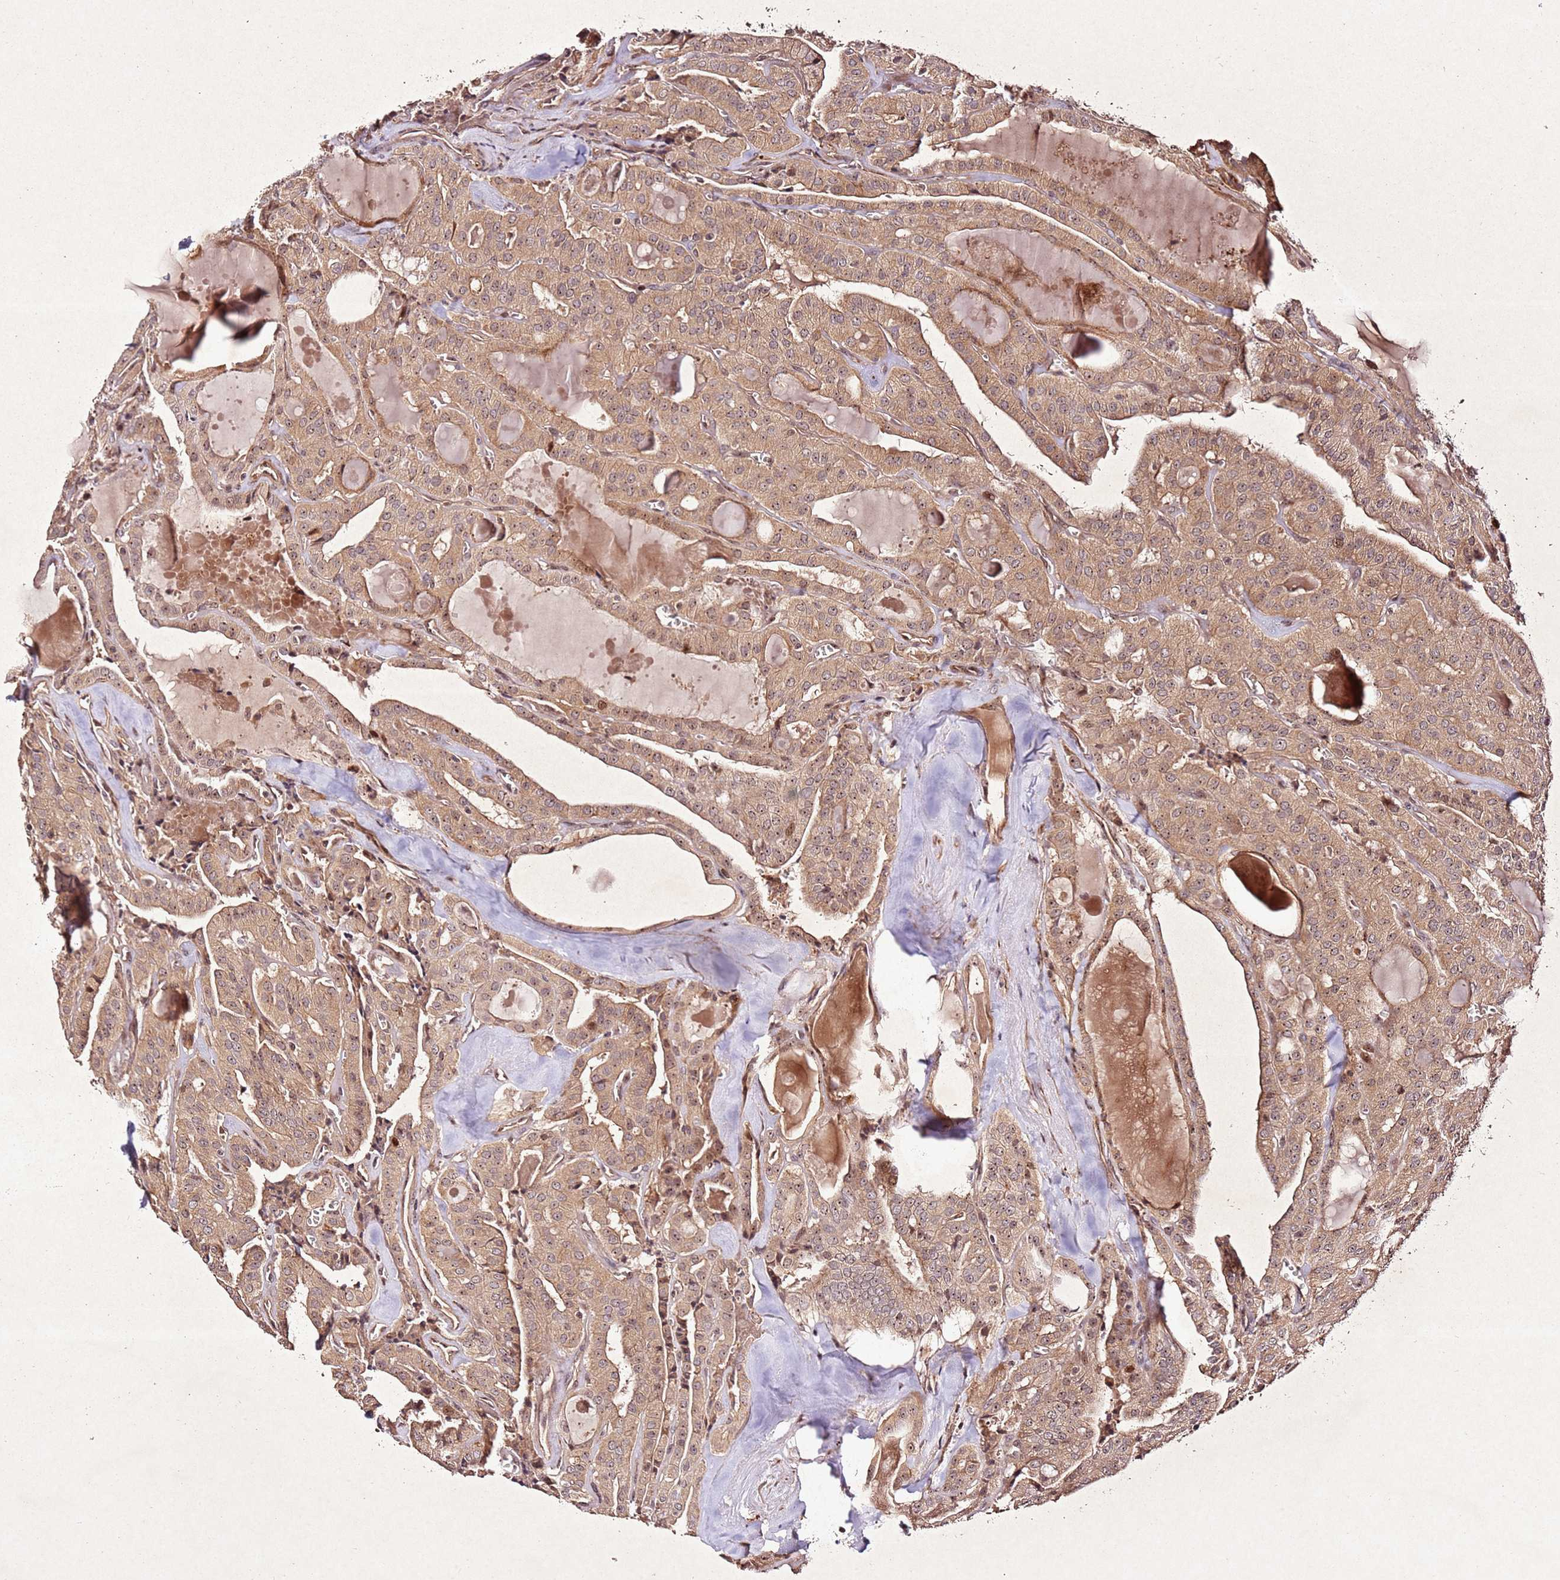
{"staining": {"intensity": "moderate", "quantity": ">75%", "location": "cytoplasmic/membranous"}, "tissue": "thyroid cancer", "cell_type": "Tumor cells", "image_type": "cancer", "snomed": [{"axis": "morphology", "description": "Papillary adenocarcinoma, NOS"}, {"axis": "topography", "description": "Thyroid gland"}], "caption": "This image reveals immunohistochemistry (IHC) staining of human thyroid cancer (papillary adenocarcinoma), with medium moderate cytoplasmic/membranous expression in approximately >75% of tumor cells.", "gene": "PTMA", "patient": {"sex": "male", "age": 52}}